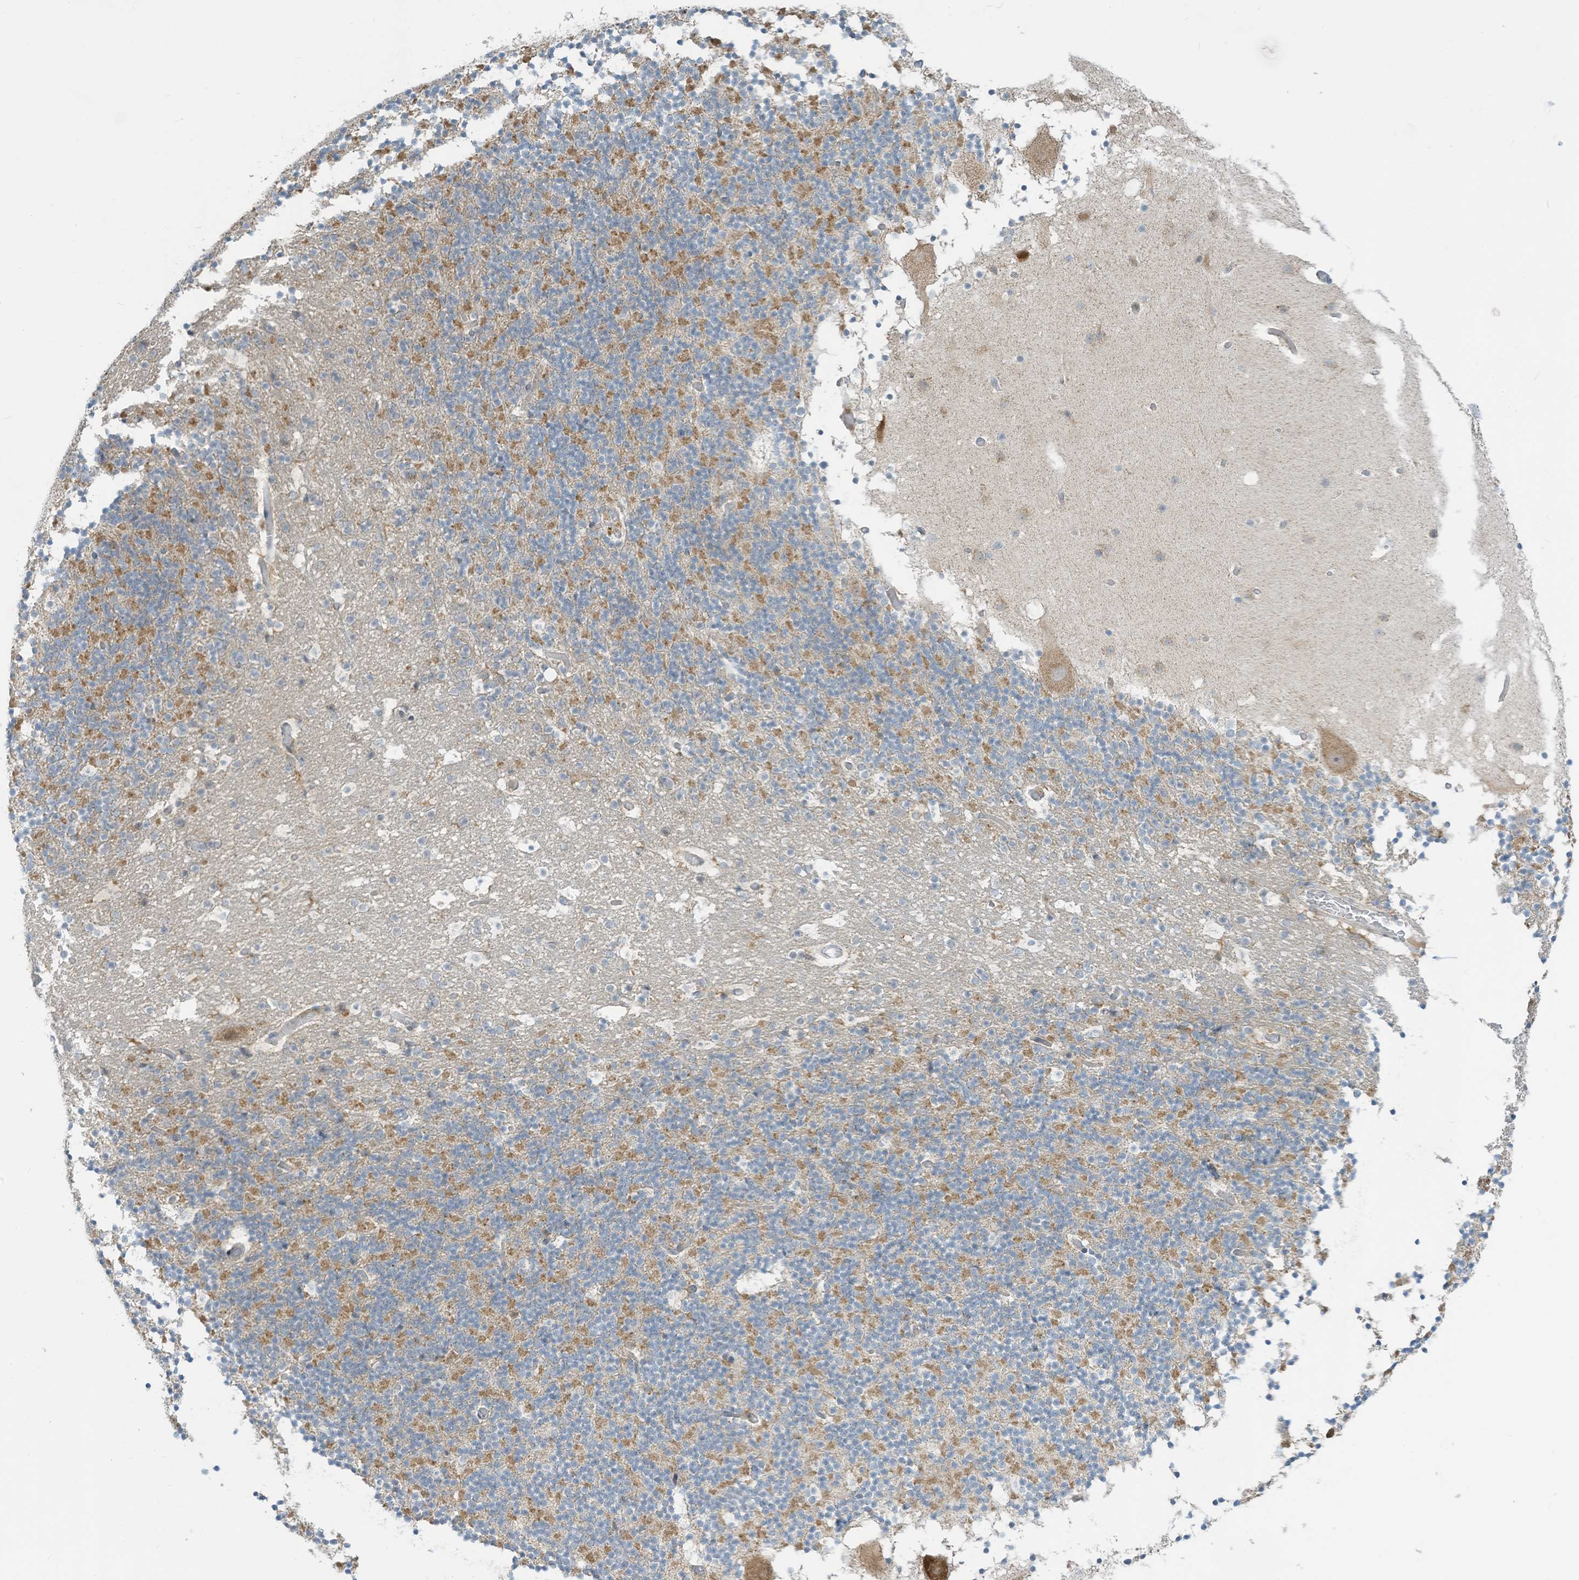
{"staining": {"intensity": "moderate", "quantity": "25%-75%", "location": "cytoplasmic/membranous"}, "tissue": "cerebellum", "cell_type": "Cells in granular layer", "image_type": "normal", "snomed": [{"axis": "morphology", "description": "Normal tissue, NOS"}, {"axis": "topography", "description": "Cerebellum"}], "caption": "Cells in granular layer demonstrate medium levels of moderate cytoplasmic/membranous positivity in about 25%-75% of cells in normal human cerebellum.", "gene": "PARVG", "patient": {"sex": "male", "age": 57}}